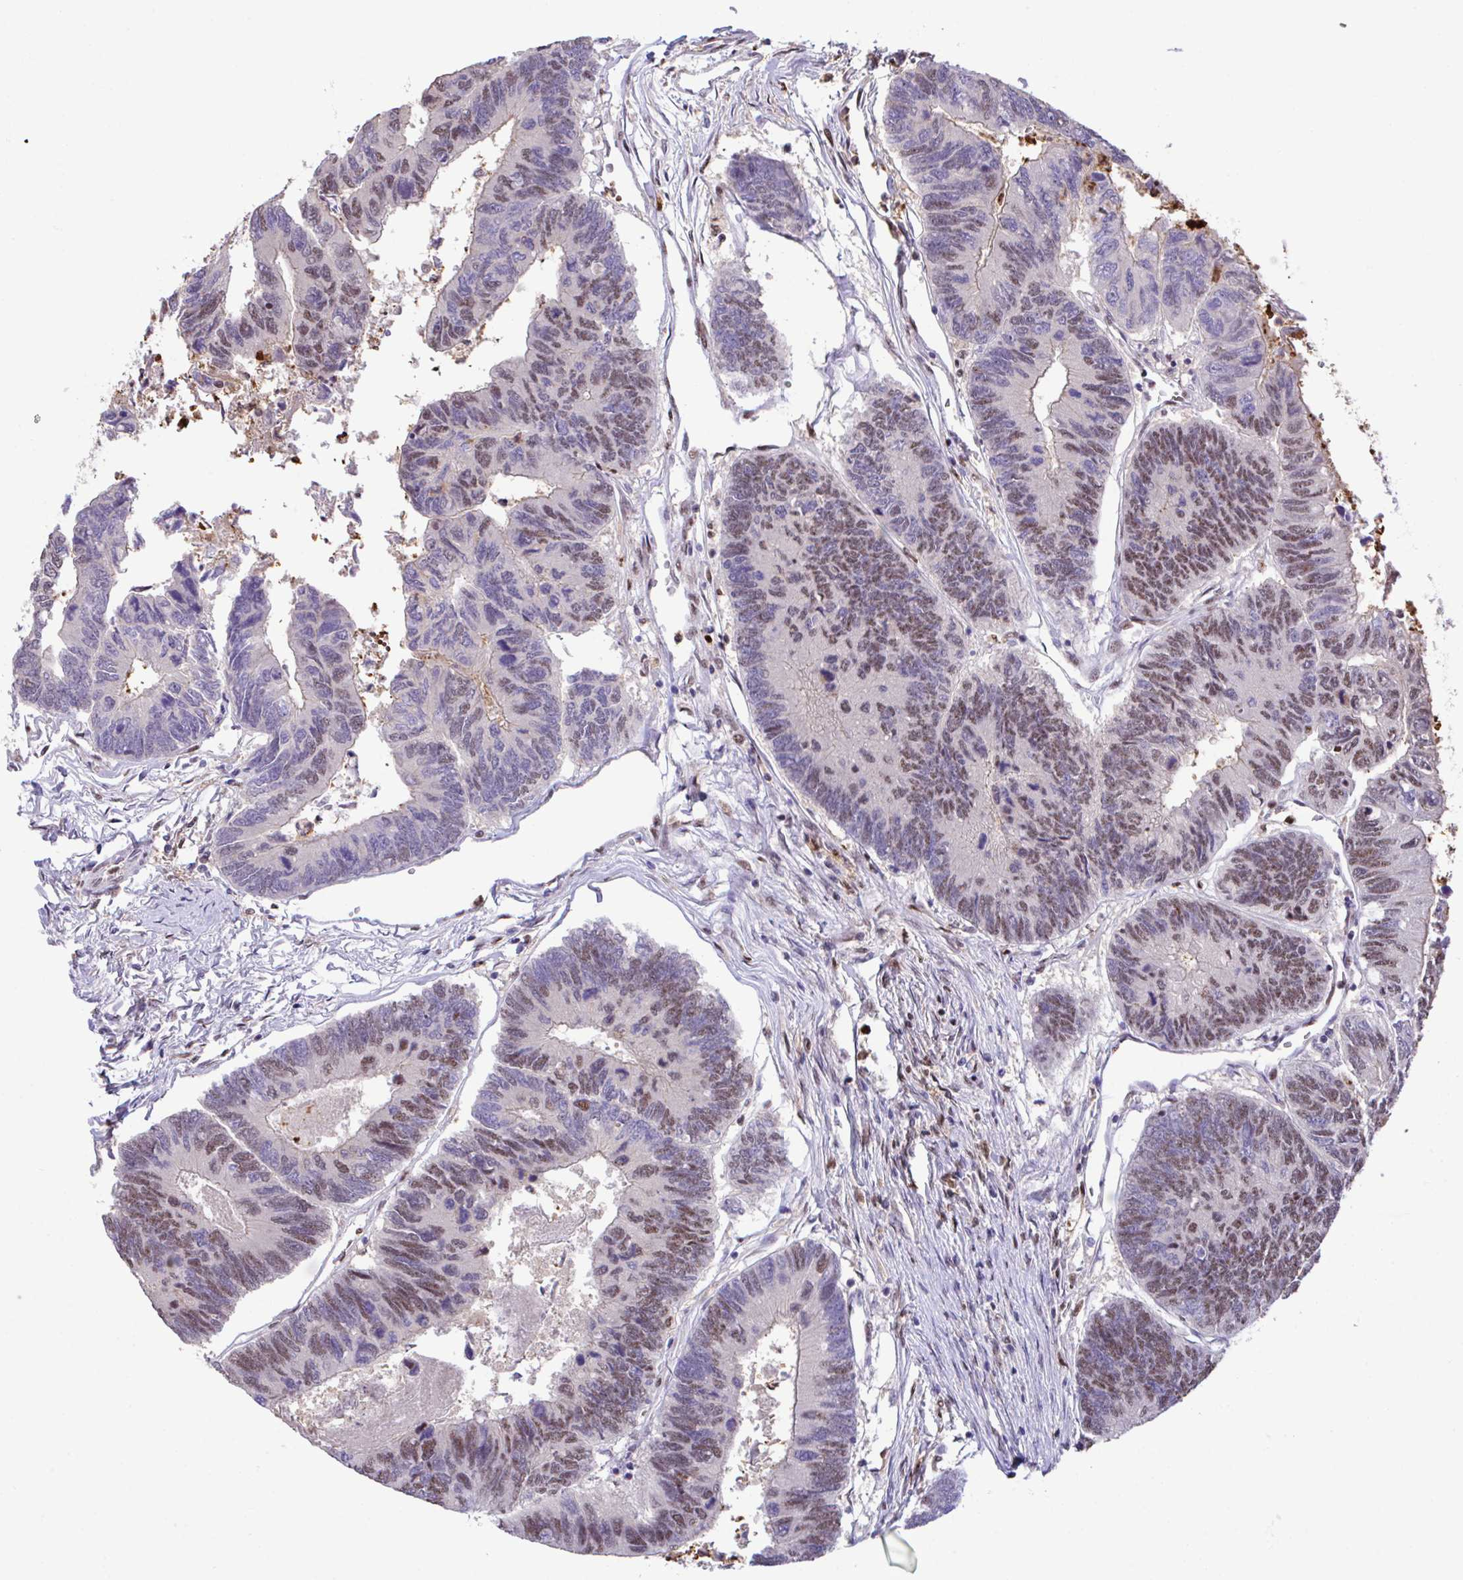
{"staining": {"intensity": "moderate", "quantity": ">75%", "location": "nuclear"}, "tissue": "colorectal cancer", "cell_type": "Tumor cells", "image_type": "cancer", "snomed": [{"axis": "morphology", "description": "Adenocarcinoma, NOS"}, {"axis": "topography", "description": "Colon"}], "caption": "Immunohistochemical staining of human colorectal cancer (adenocarcinoma) exhibits medium levels of moderate nuclear positivity in about >75% of tumor cells.", "gene": "OR6K3", "patient": {"sex": "female", "age": 67}}